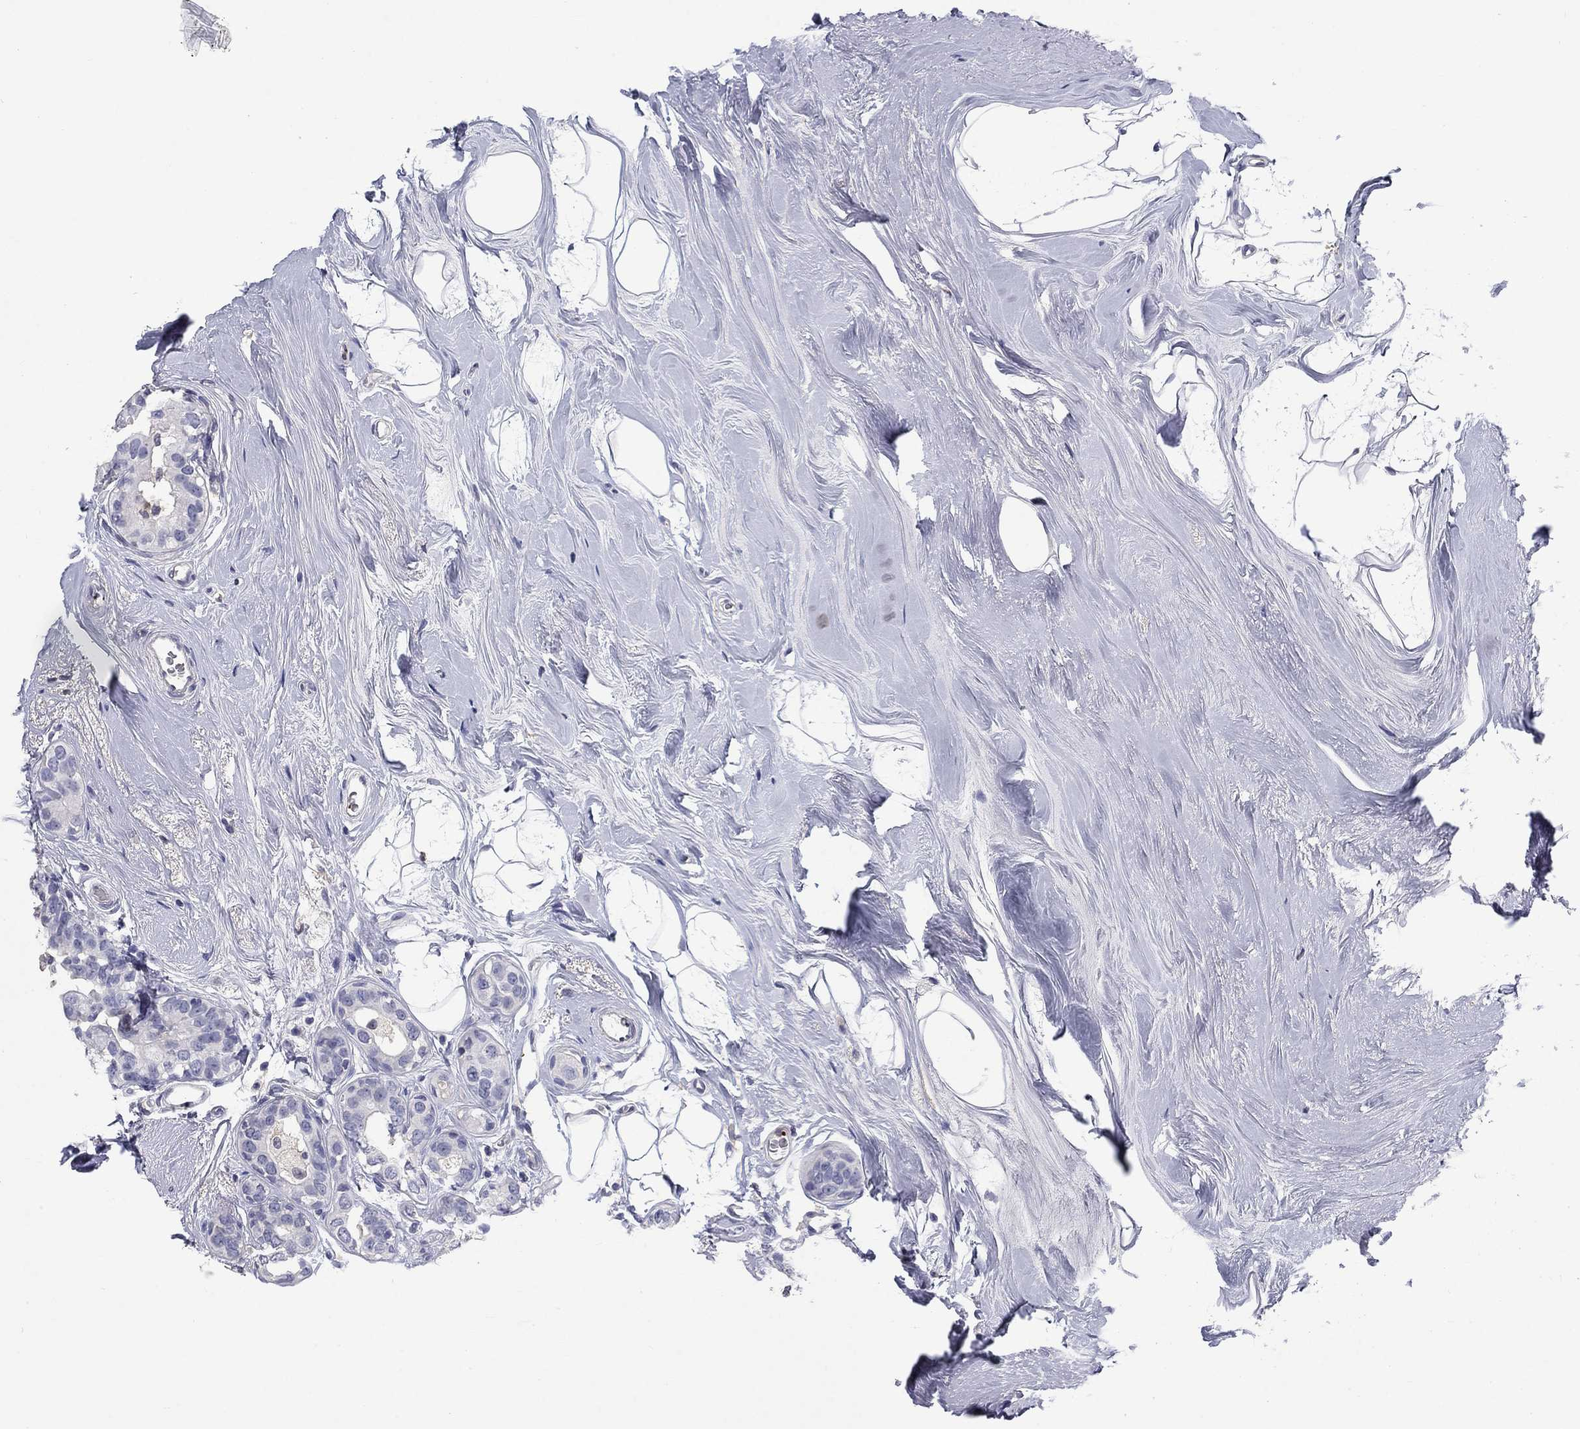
{"staining": {"intensity": "negative", "quantity": "none", "location": "none"}, "tissue": "breast cancer", "cell_type": "Tumor cells", "image_type": "cancer", "snomed": [{"axis": "morphology", "description": "Duct carcinoma"}, {"axis": "topography", "description": "Breast"}], "caption": "This is an IHC photomicrograph of human intraductal carcinoma (breast). There is no expression in tumor cells.", "gene": "PLEK", "patient": {"sex": "female", "age": 55}}